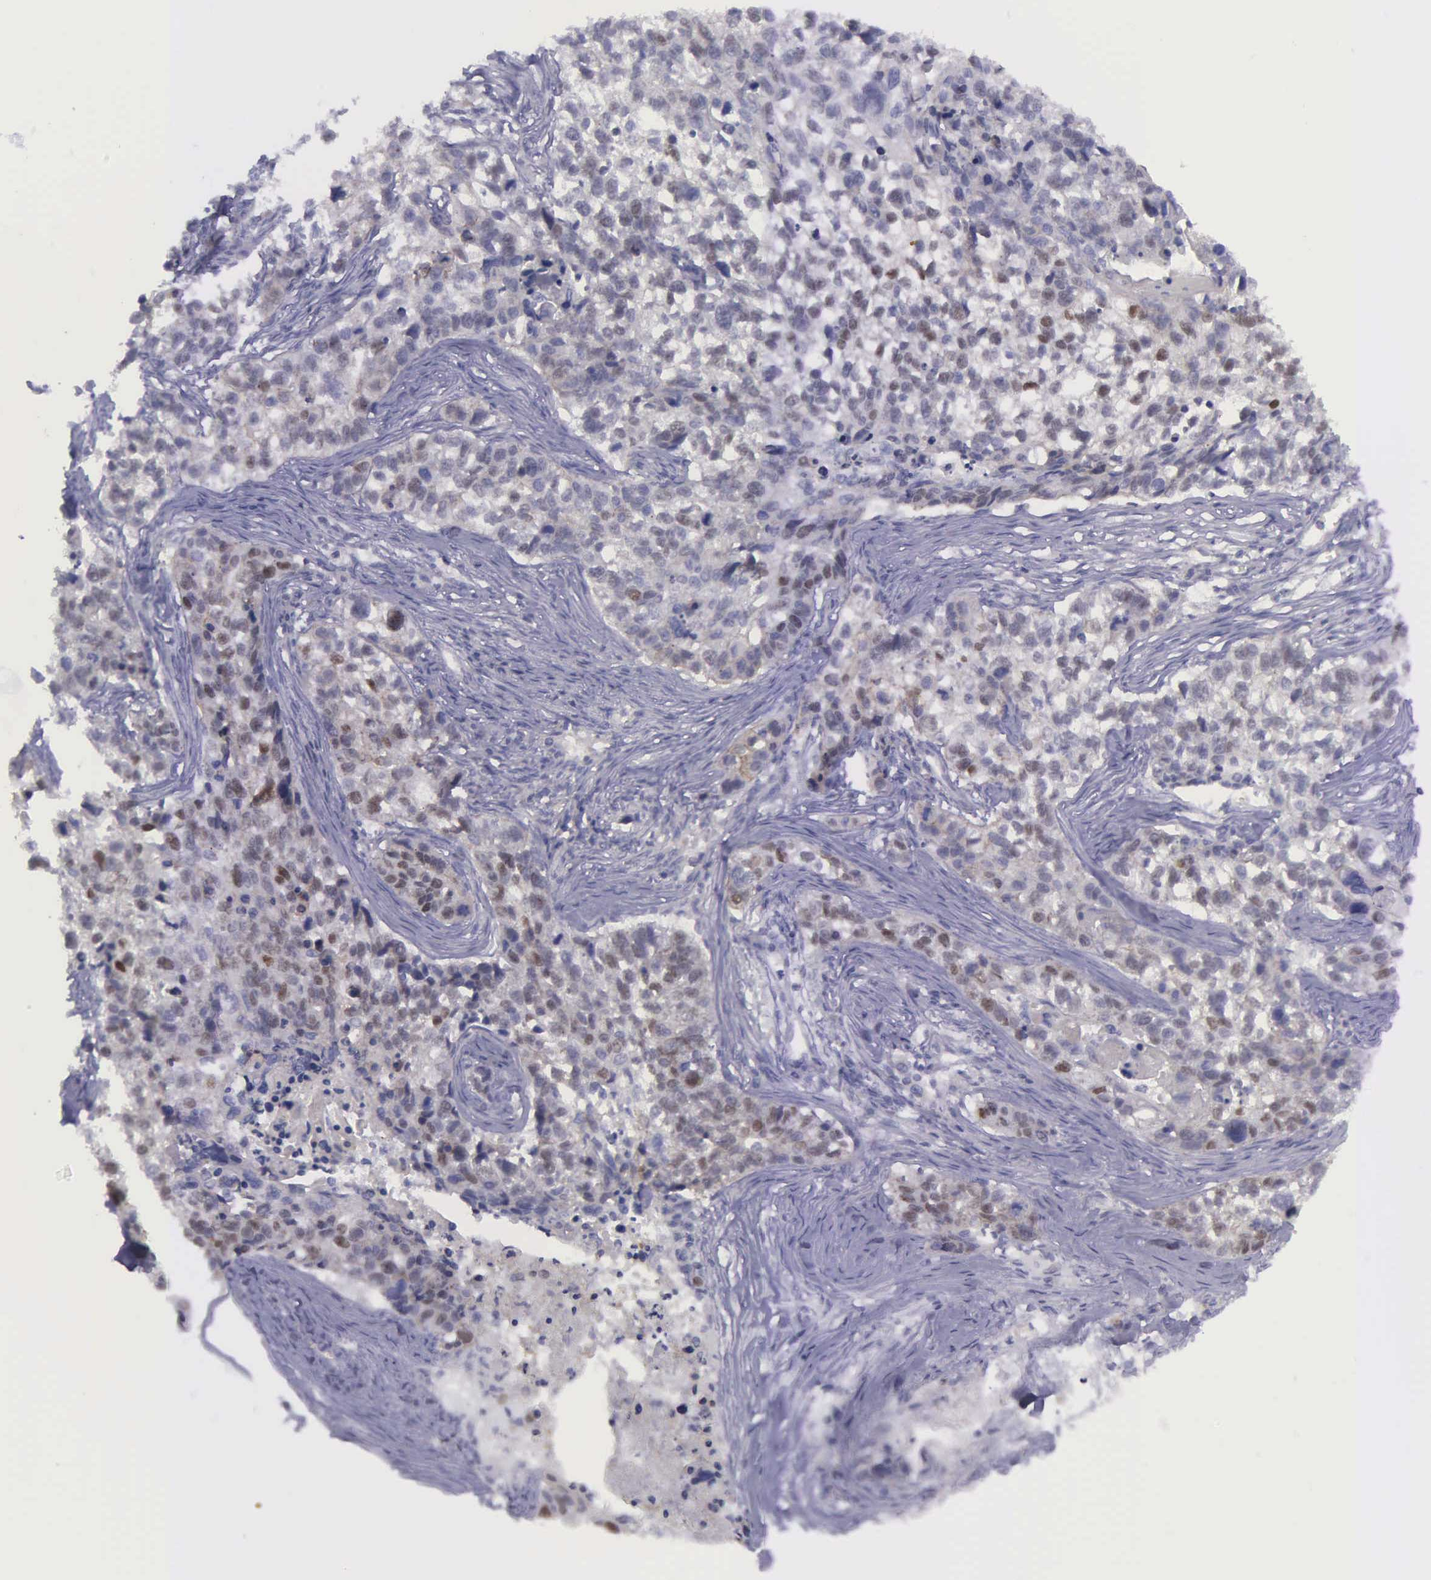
{"staining": {"intensity": "negative", "quantity": "none", "location": "none"}, "tissue": "lung cancer", "cell_type": "Tumor cells", "image_type": "cancer", "snomed": [{"axis": "morphology", "description": "Squamous cell carcinoma, NOS"}, {"axis": "topography", "description": "Lymph node"}, {"axis": "topography", "description": "Lung"}], "caption": "Immunohistochemical staining of human lung cancer demonstrates no significant positivity in tumor cells.", "gene": "MICAL3", "patient": {"sex": "male", "age": 74}}